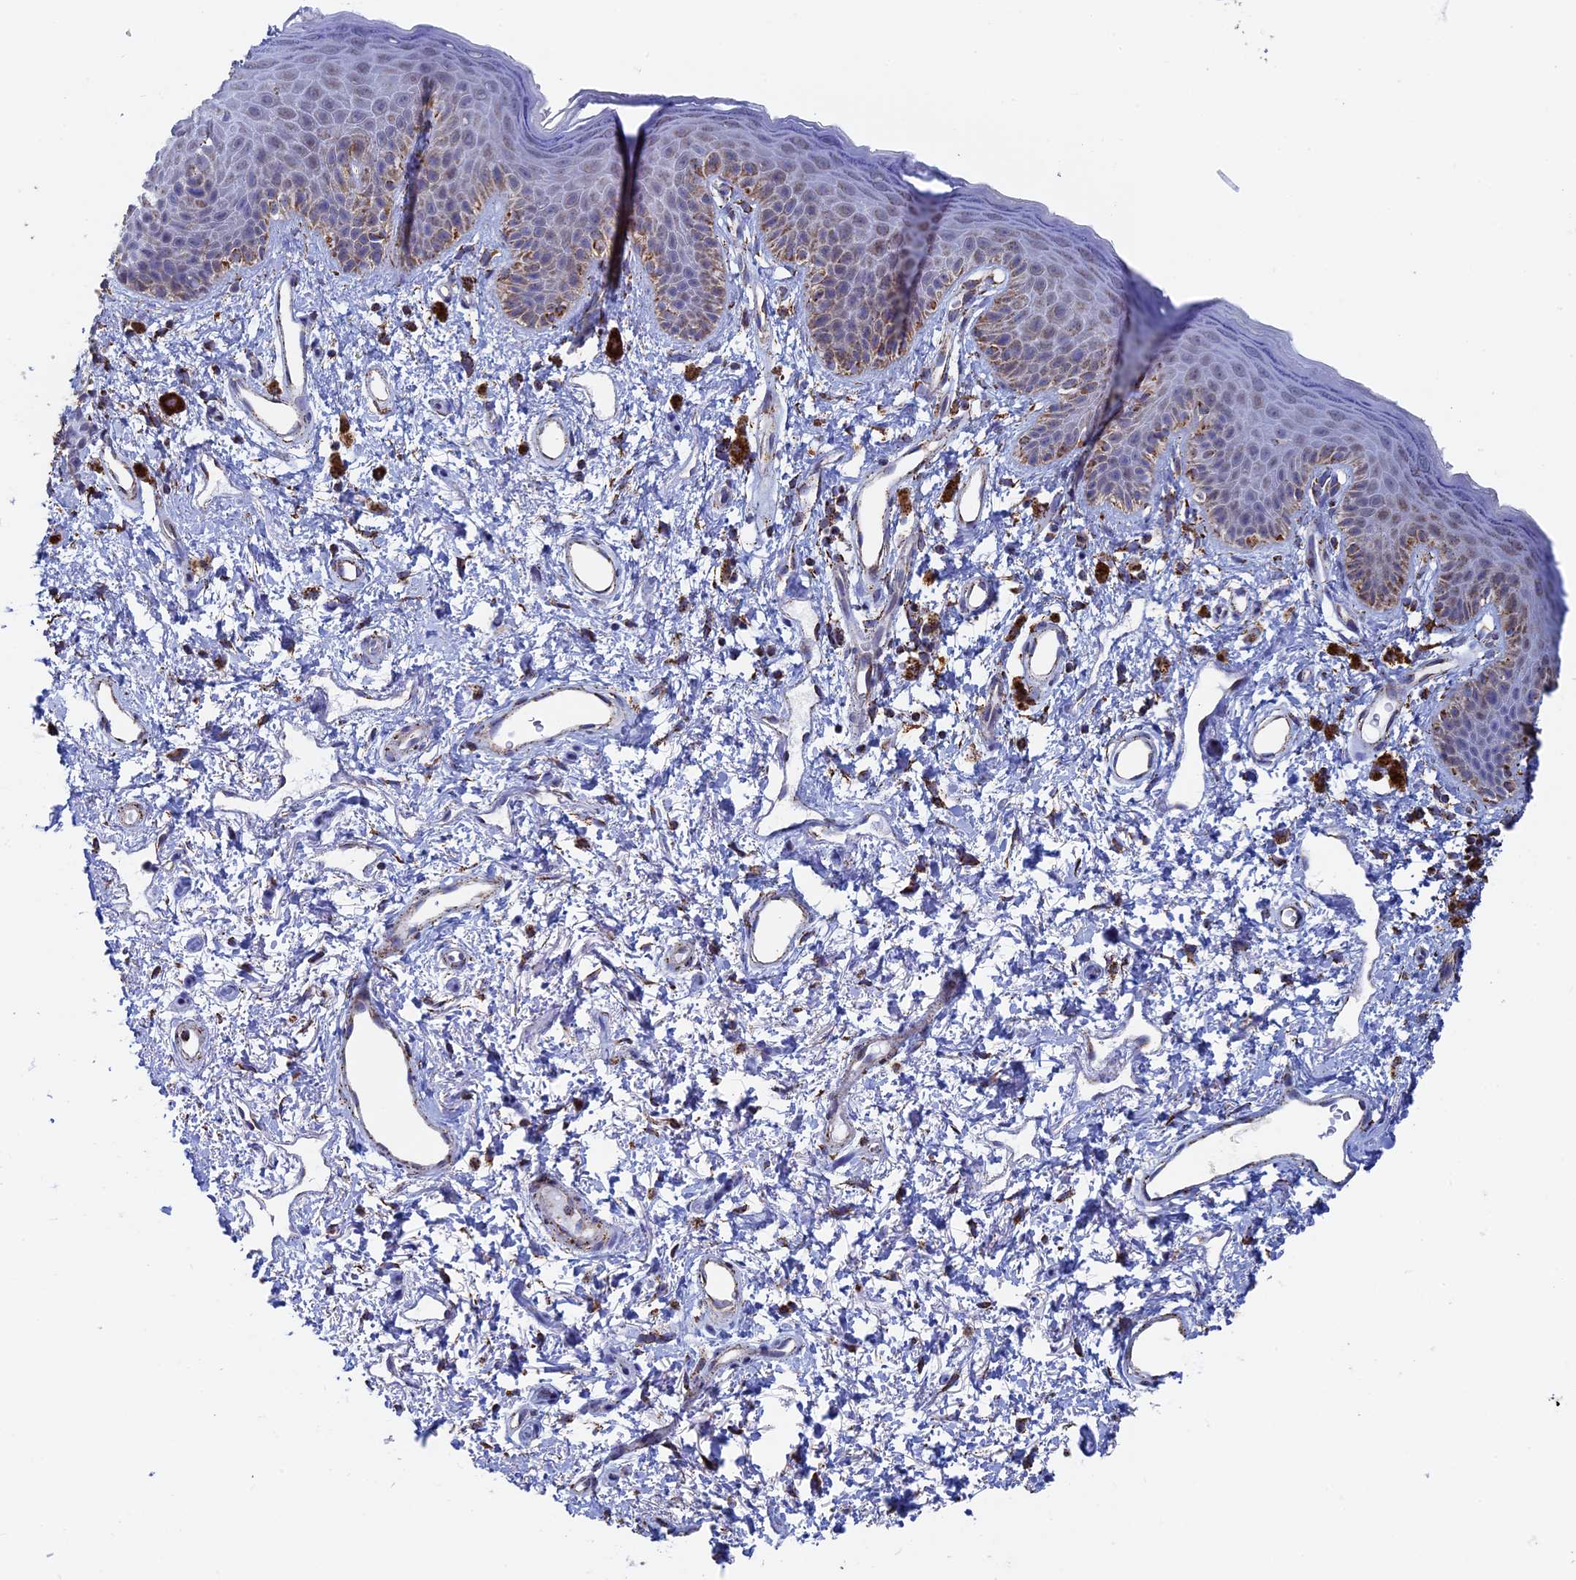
{"staining": {"intensity": "strong", "quantity": "25%-75%", "location": "cytoplasmic/membranous"}, "tissue": "skin", "cell_type": "Epidermal cells", "image_type": "normal", "snomed": [{"axis": "morphology", "description": "Normal tissue, NOS"}, {"axis": "topography", "description": "Anal"}], "caption": "A high-resolution image shows immunohistochemistry (IHC) staining of normal skin, which reveals strong cytoplasmic/membranous positivity in approximately 25%-75% of epidermal cells.", "gene": "SEC24D", "patient": {"sex": "female", "age": 46}}